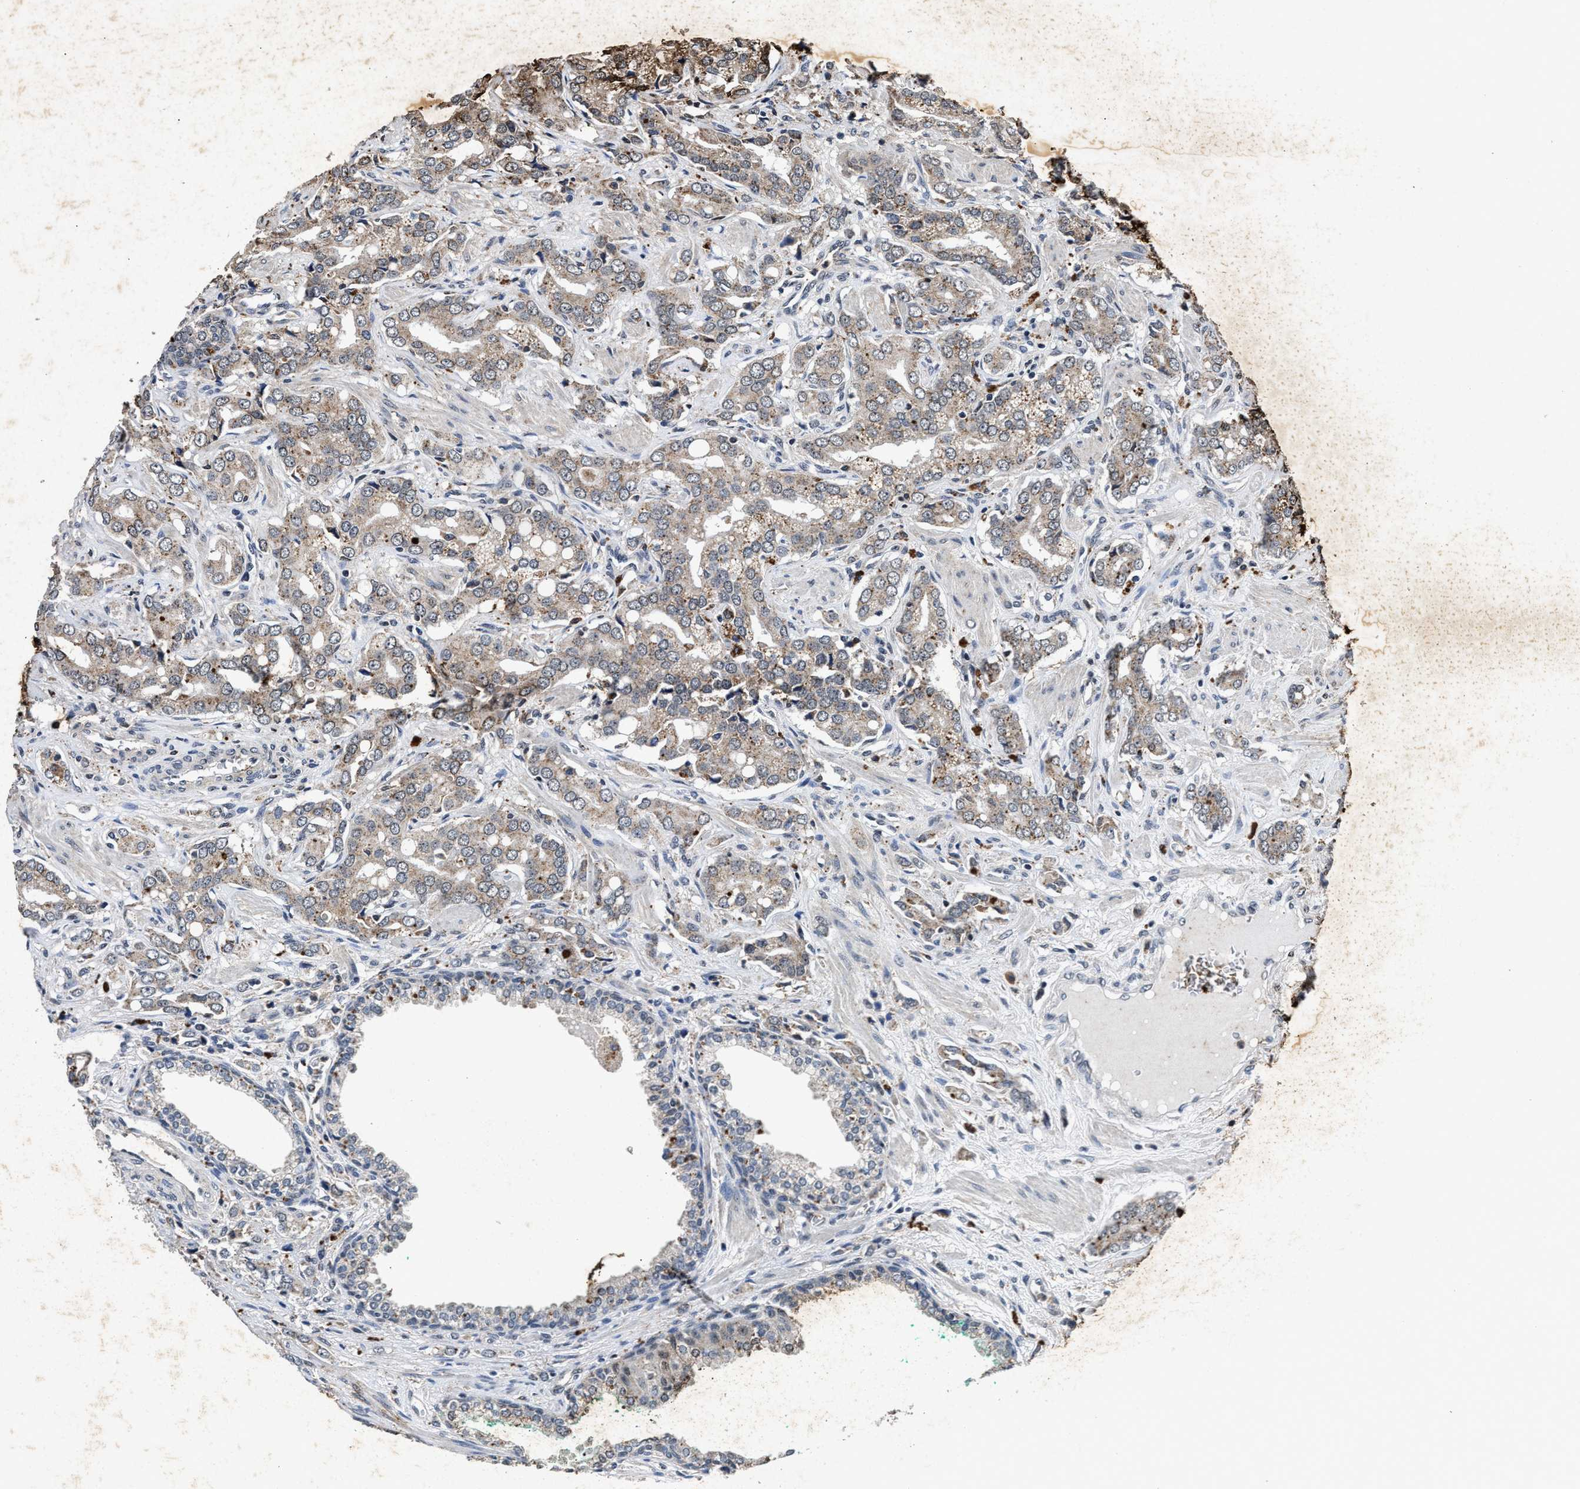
{"staining": {"intensity": "weak", "quantity": ">75%", "location": "cytoplasmic/membranous"}, "tissue": "prostate cancer", "cell_type": "Tumor cells", "image_type": "cancer", "snomed": [{"axis": "morphology", "description": "Adenocarcinoma, High grade"}, {"axis": "topography", "description": "Prostate"}], "caption": "Protein expression analysis of prostate cancer (adenocarcinoma (high-grade)) displays weak cytoplasmic/membranous staining in about >75% of tumor cells.", "gene": "ACOX1", "patient": {"sex": "male", "age": 52}}